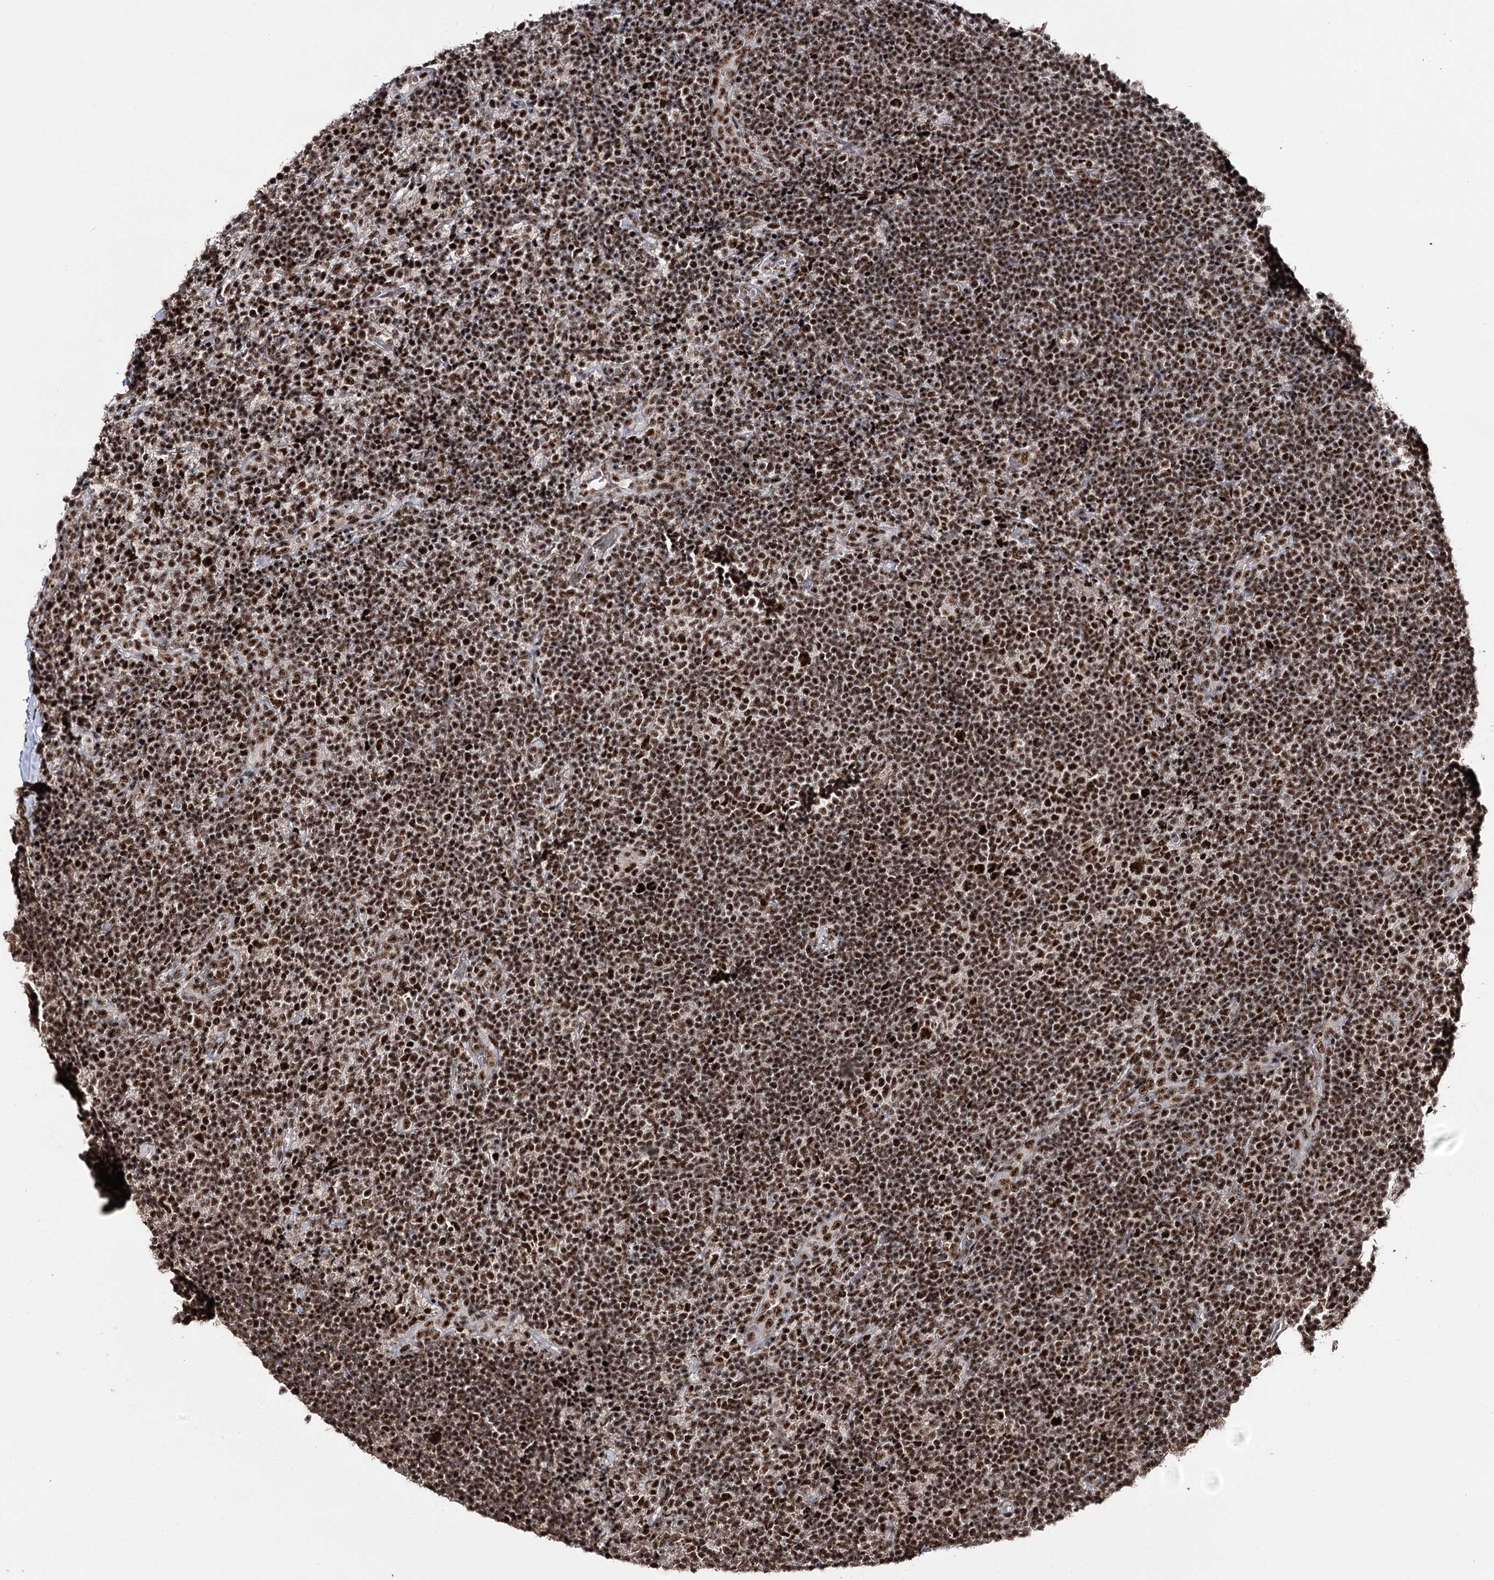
{"staining": {"intensity": "moderate", "quantity": ">75%", "location": "nuclear"}, "tissue": "lymphoma", "cell_type": "Tumor cells", "image_type": "cancer", "snomed": [{"axis": "morphology", "description": "Hodgkin's disease, NOS"}, {"axis": "topography", "description": "Lymph node"}], "caption": "Moderate nuclear expression is identified in approximately >75% of tumor cells in lymphoma.", "gene": "PRPF40A", "patient": {"sex": "female", "age": 57}}